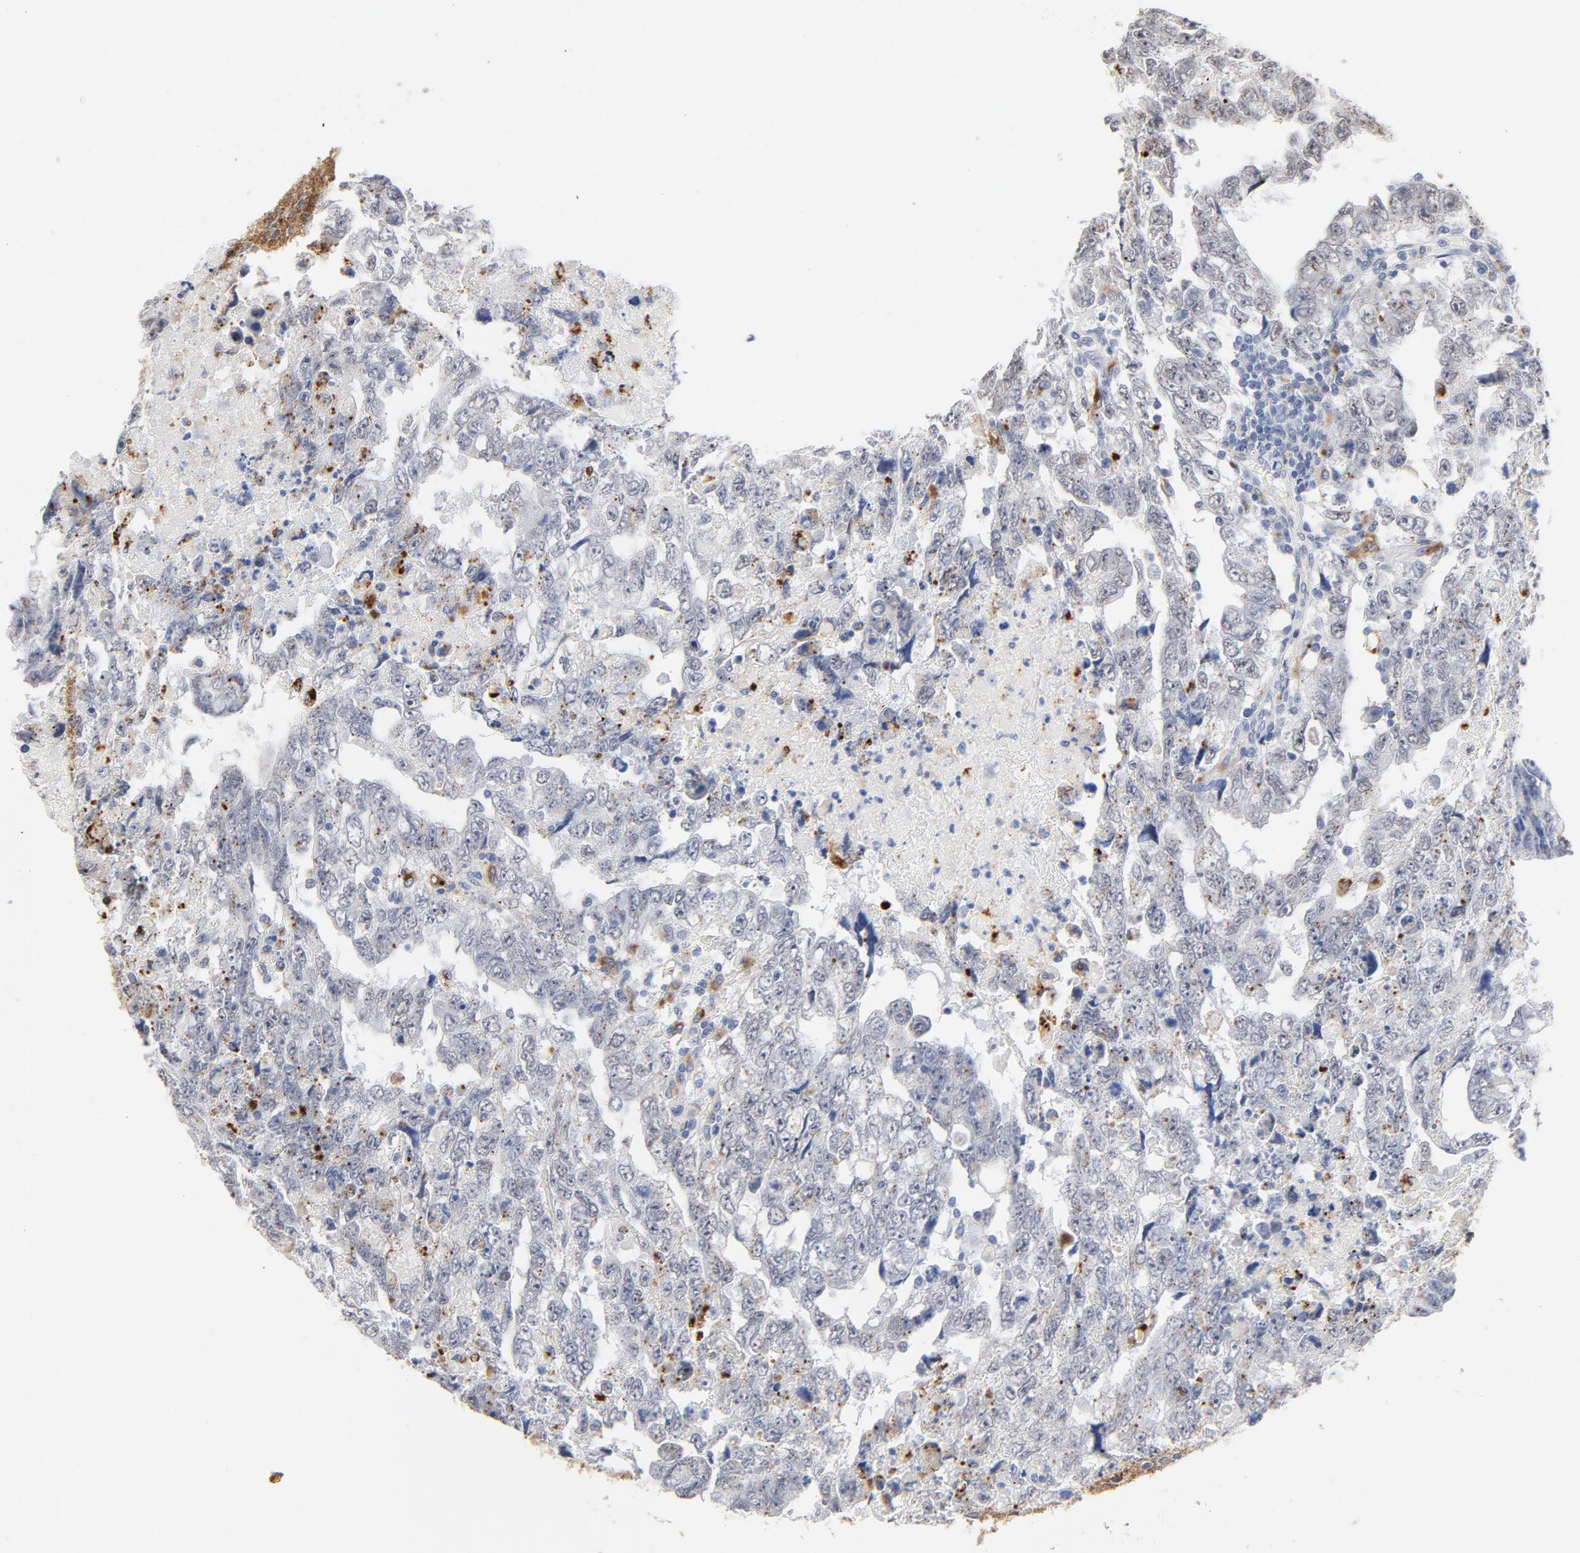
{"staining": {"intensity": "moderate", "quantity": "<25%", "location": "cytoplasmic/membranous"}, "tissue": "testis cancer", "cell_type": "Tumor cells", "image_type": "cancer", "snomed": [{"axis": "morphology", "description": "Carcinoma, Embryonal, NOS"}, {"axis": "topography", "description": "Testis"}], "caption": "Protein analysis of testis embryonal carcinoma tissue reveals moderate cytoplasmic/membranous positivity in approximately <25% of tumor cells.", "gene": "LTBP2", "patient": {"sex": "male", "age": 36}}